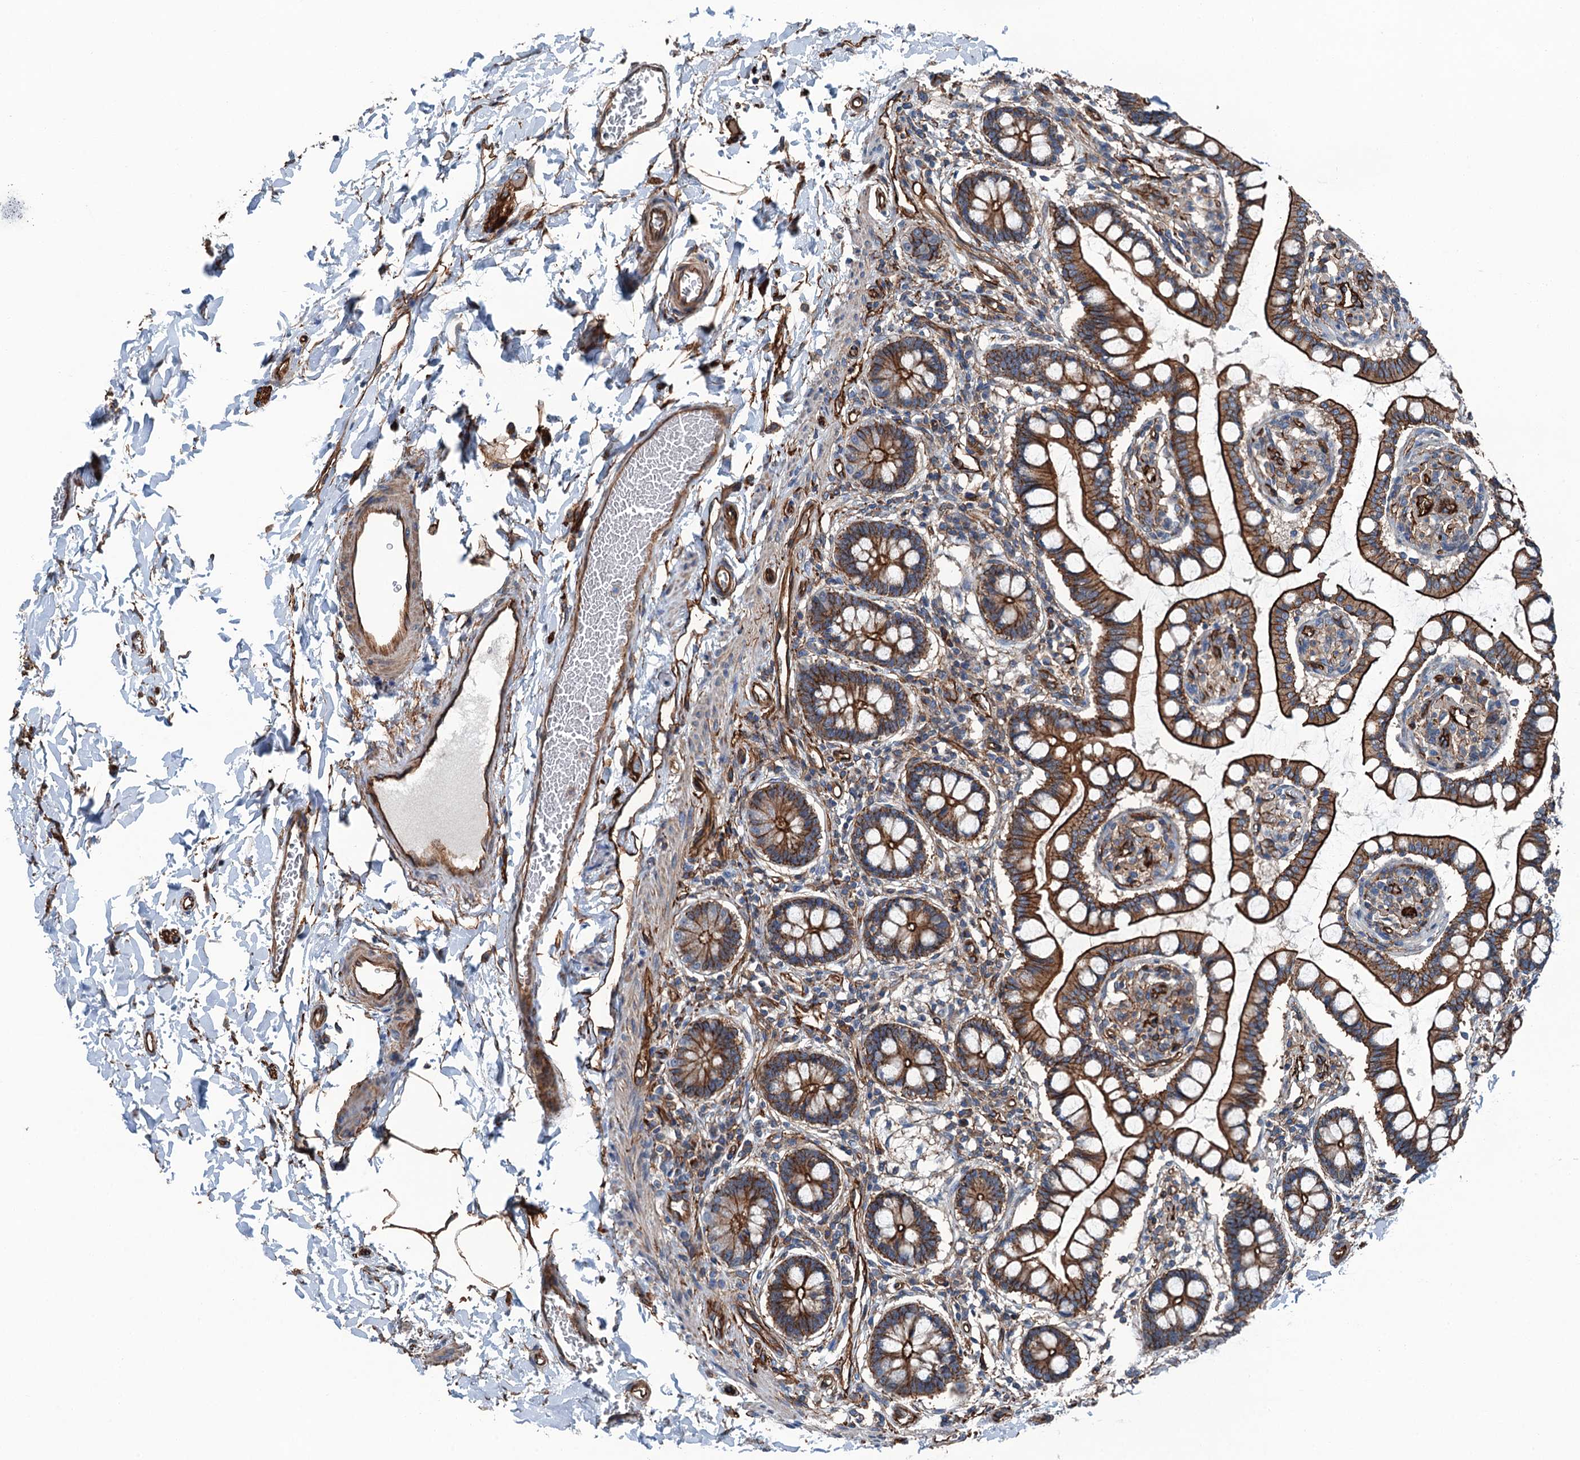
{"staining": {"intensity": "strong", "quantity": ">75%", "location": "cytoplasmic/membranous"}, "tissue": "small intestine", "cell_type": "Glandular cells", "image_type": "normal", "snomed": [{"axis": "morphology", "description": "Normal tissue, NOS"}, {"axis": "topography", "description": "Small intestine"}], "caption": "Immunohistochemistry (IHC) photomicrograph of benign small intestine: human small intestine stained using immunohistochemistry reveals high levels of strong protein expression localized specifically in the cytoplasmic/membranous of glandular cells, appearing as a cytoplasmic/membranous brown color.", "gene": "NMRAL1", "patient": {"sex": "male", "age": 52}}